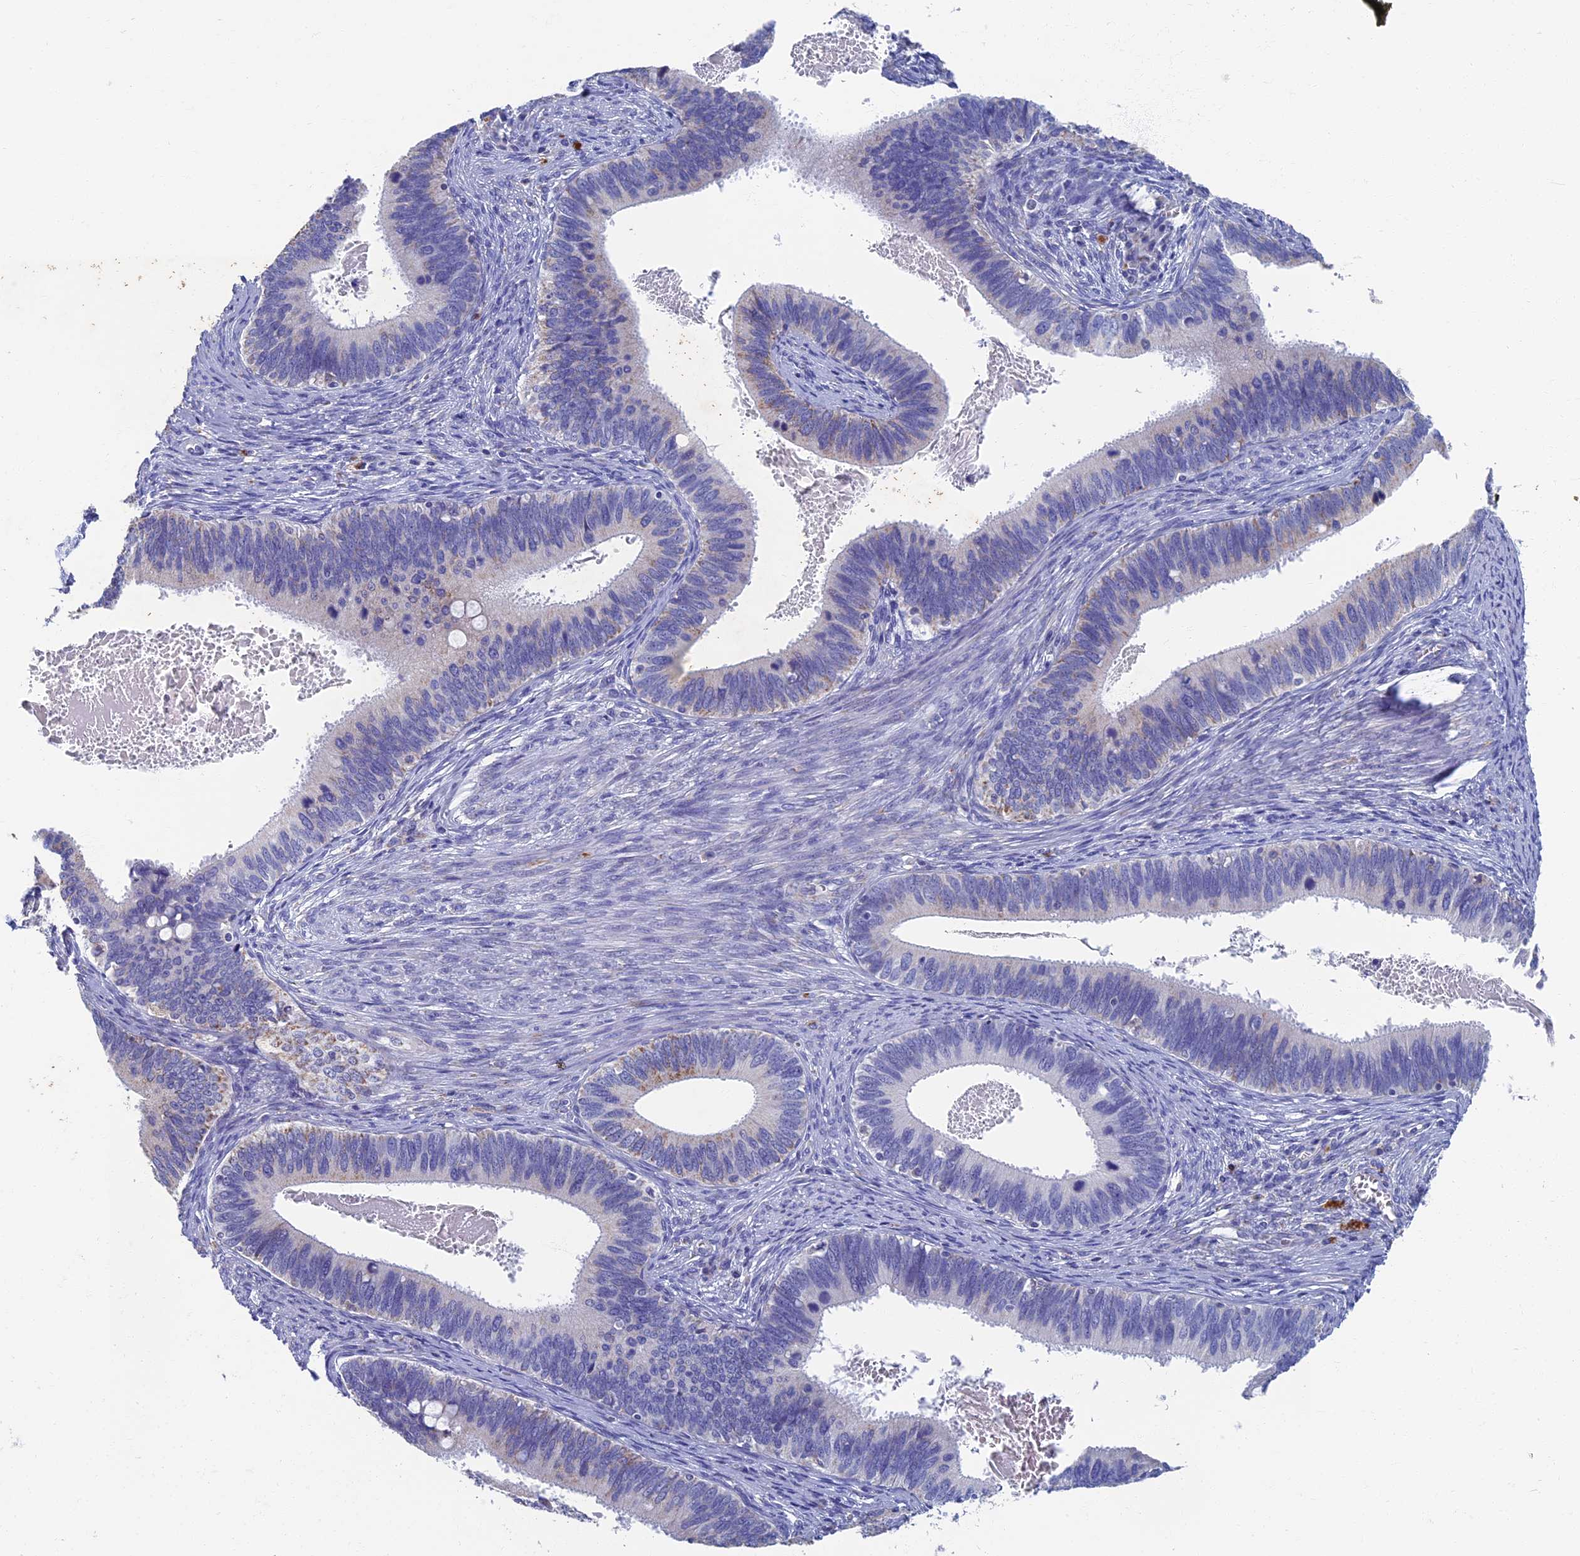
{"staining": {"intensity": "negative", "quantity": "none", "location": "none"}, "tissue": "cervical cancer", "cell_type": "Tumor cells", "image_type": "cancer", "snomed": [{"axis": "morphology", "description": "Adenocarcinoma, NOS"}, {"axis": "topography", "description": "Cervix"}], "caption": "The photomicrograph displays no staining of tumor cells in cervical adenocarcinoma.", "gene": "OAT", "patient": {"sex": "female", "age": 42}}